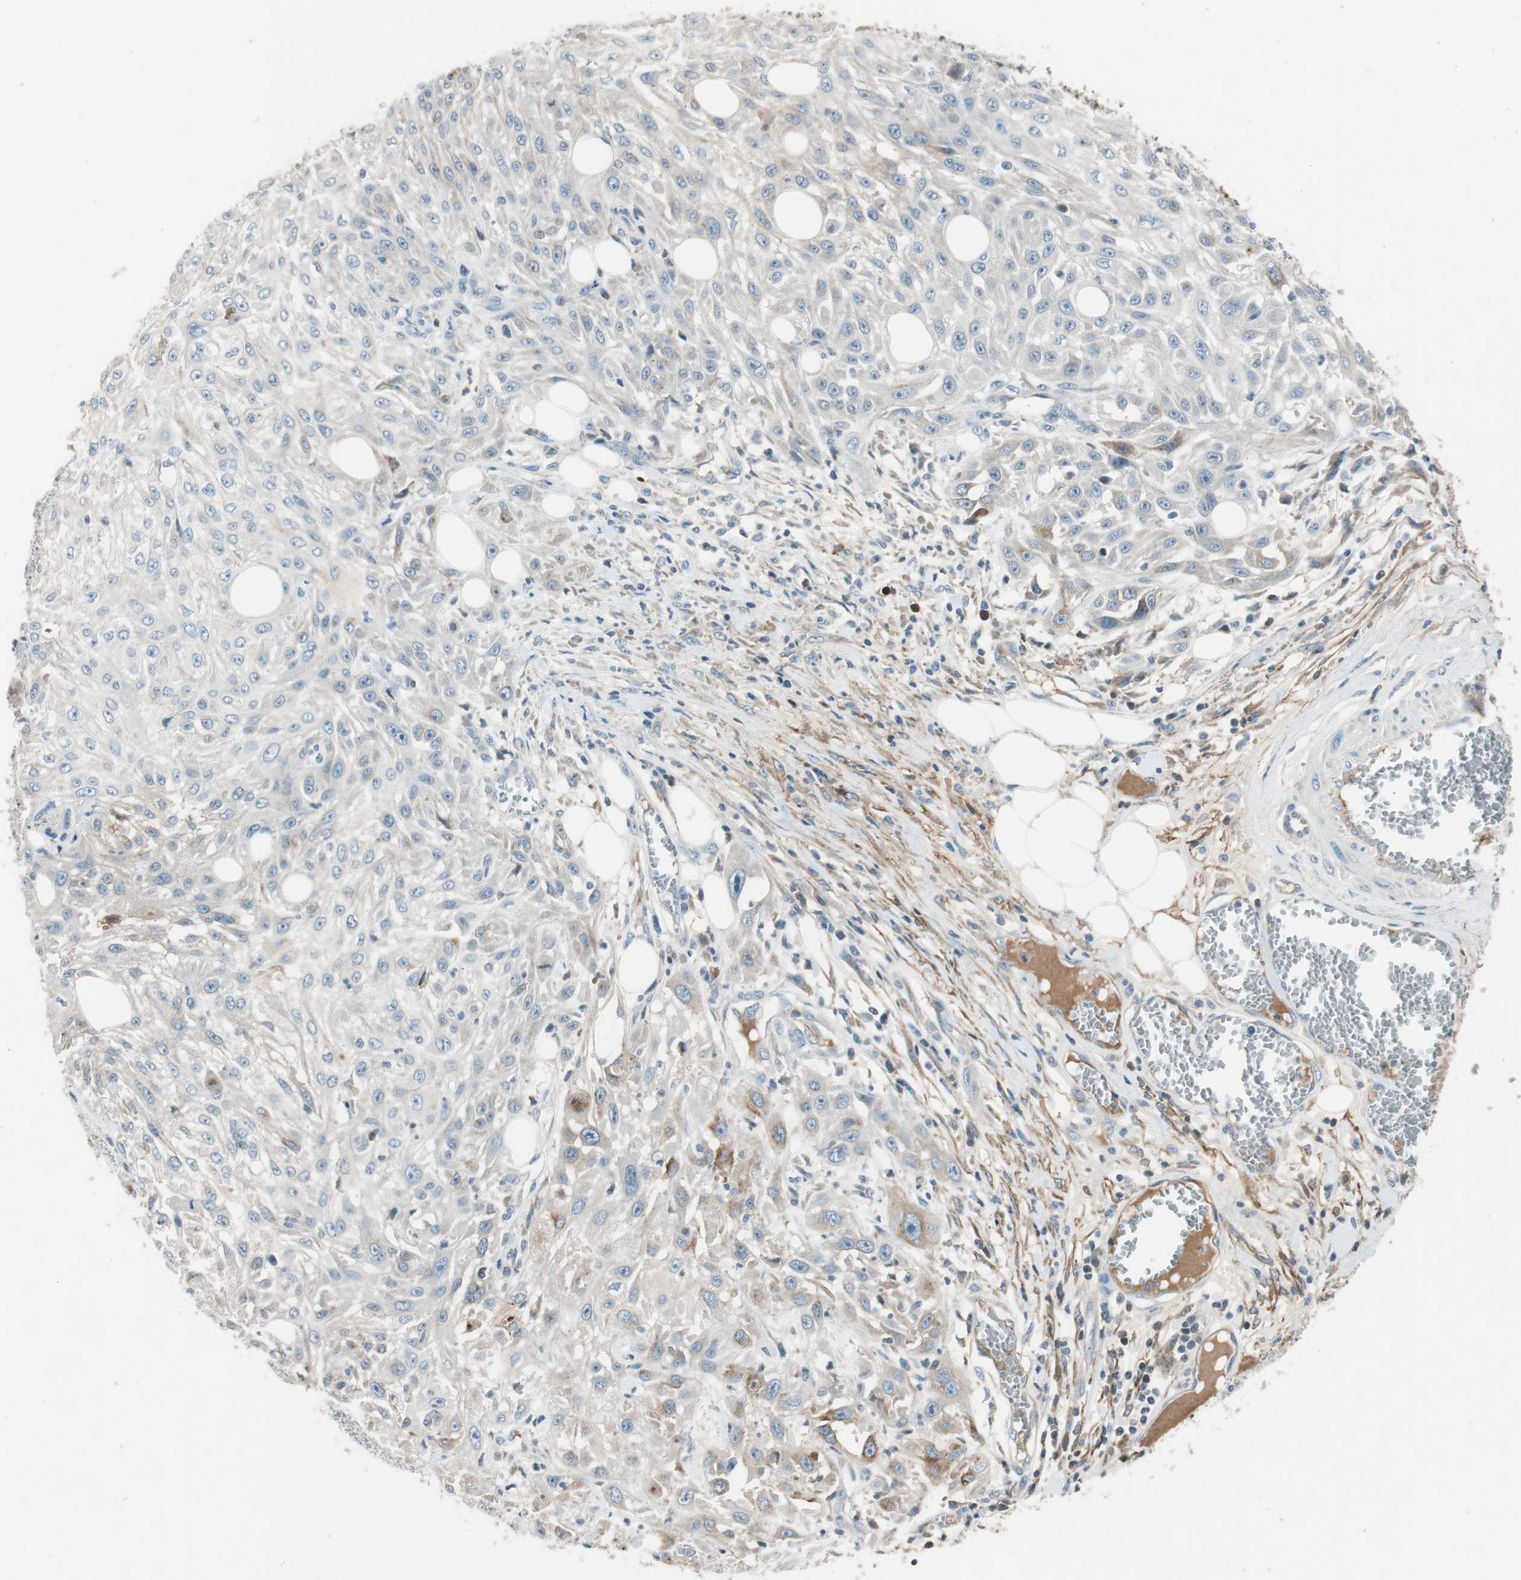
{"staining": {"intensity": "weak", "quantity": "<25%", "location": "cytoplasmic/membranous"}, "tissue": "skin cancer", "cell_type": "Tumor cells", "image_type": "cancer", "snomed": [{"axis": "morphology", "description": "Squamous cell carcinoma, NOS"}, {"axis": "topography", "description": "Skin"}], "caption": "High power microscopy micrograph of an immunohistochemistry (IHC) histopathology image of skin cancer, revealing no significant positivity in tumor cells.", "gene": "PDPN", "patient": {"sex": "male", "age": 75}}